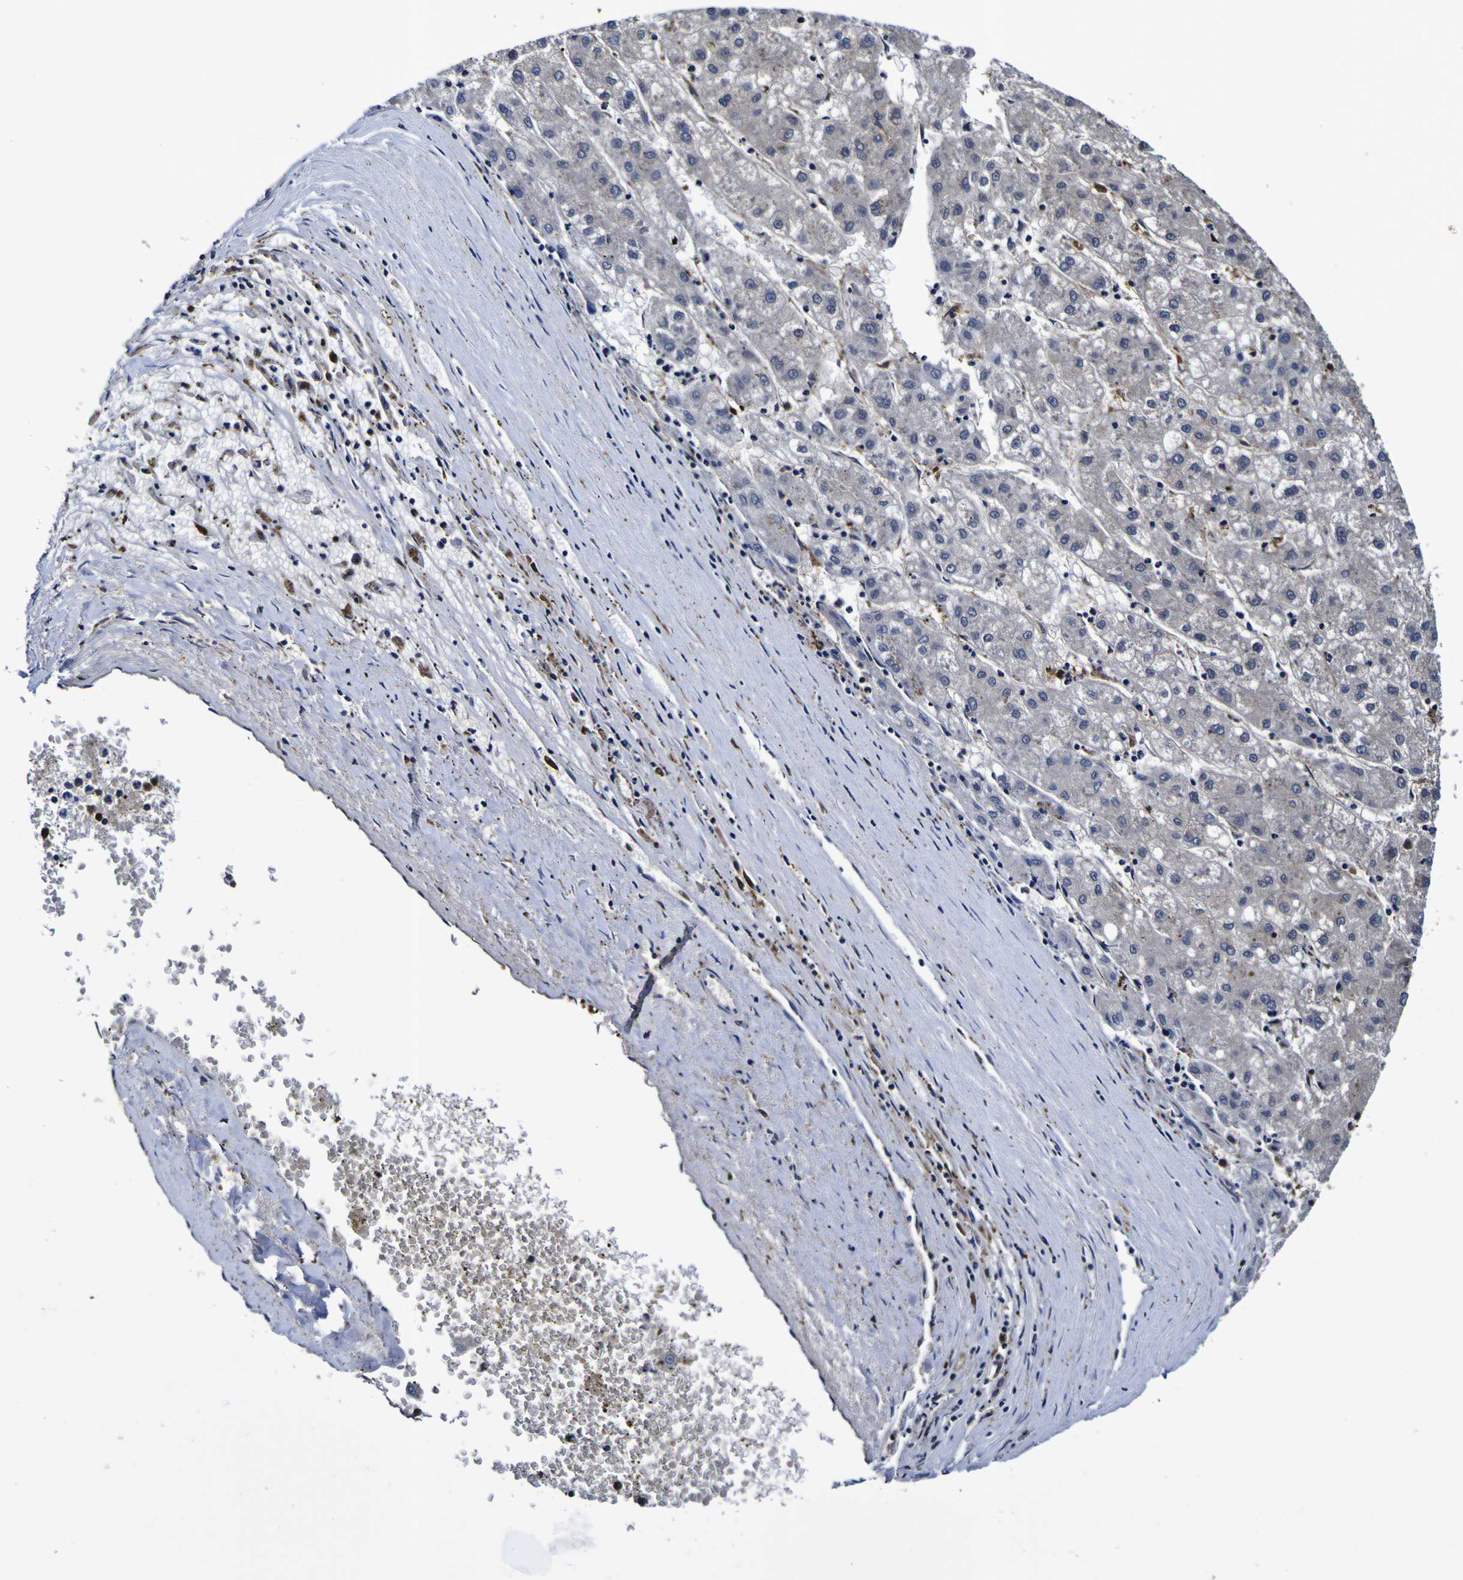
{"staining": {"intensity": "negative", "quantity": "none", "location": "none"}, "tissue": "liver cancer", "cell_type": "Tumor cells", "image_type": "cancer", "snomed": [{"axis": "morphology", "description": "Carcinoma, Hepatocellular, NOS"}, {"axis": "topography", "description": "Liver"}], "caption": "This is a micrograph of immunohistochemistry (IHC) staining of hepatocellular carcinoma (liver), which shows no staining in tumor cells.", "gene": "GPX1", "patient": {"sex": "male", "age": 72}}